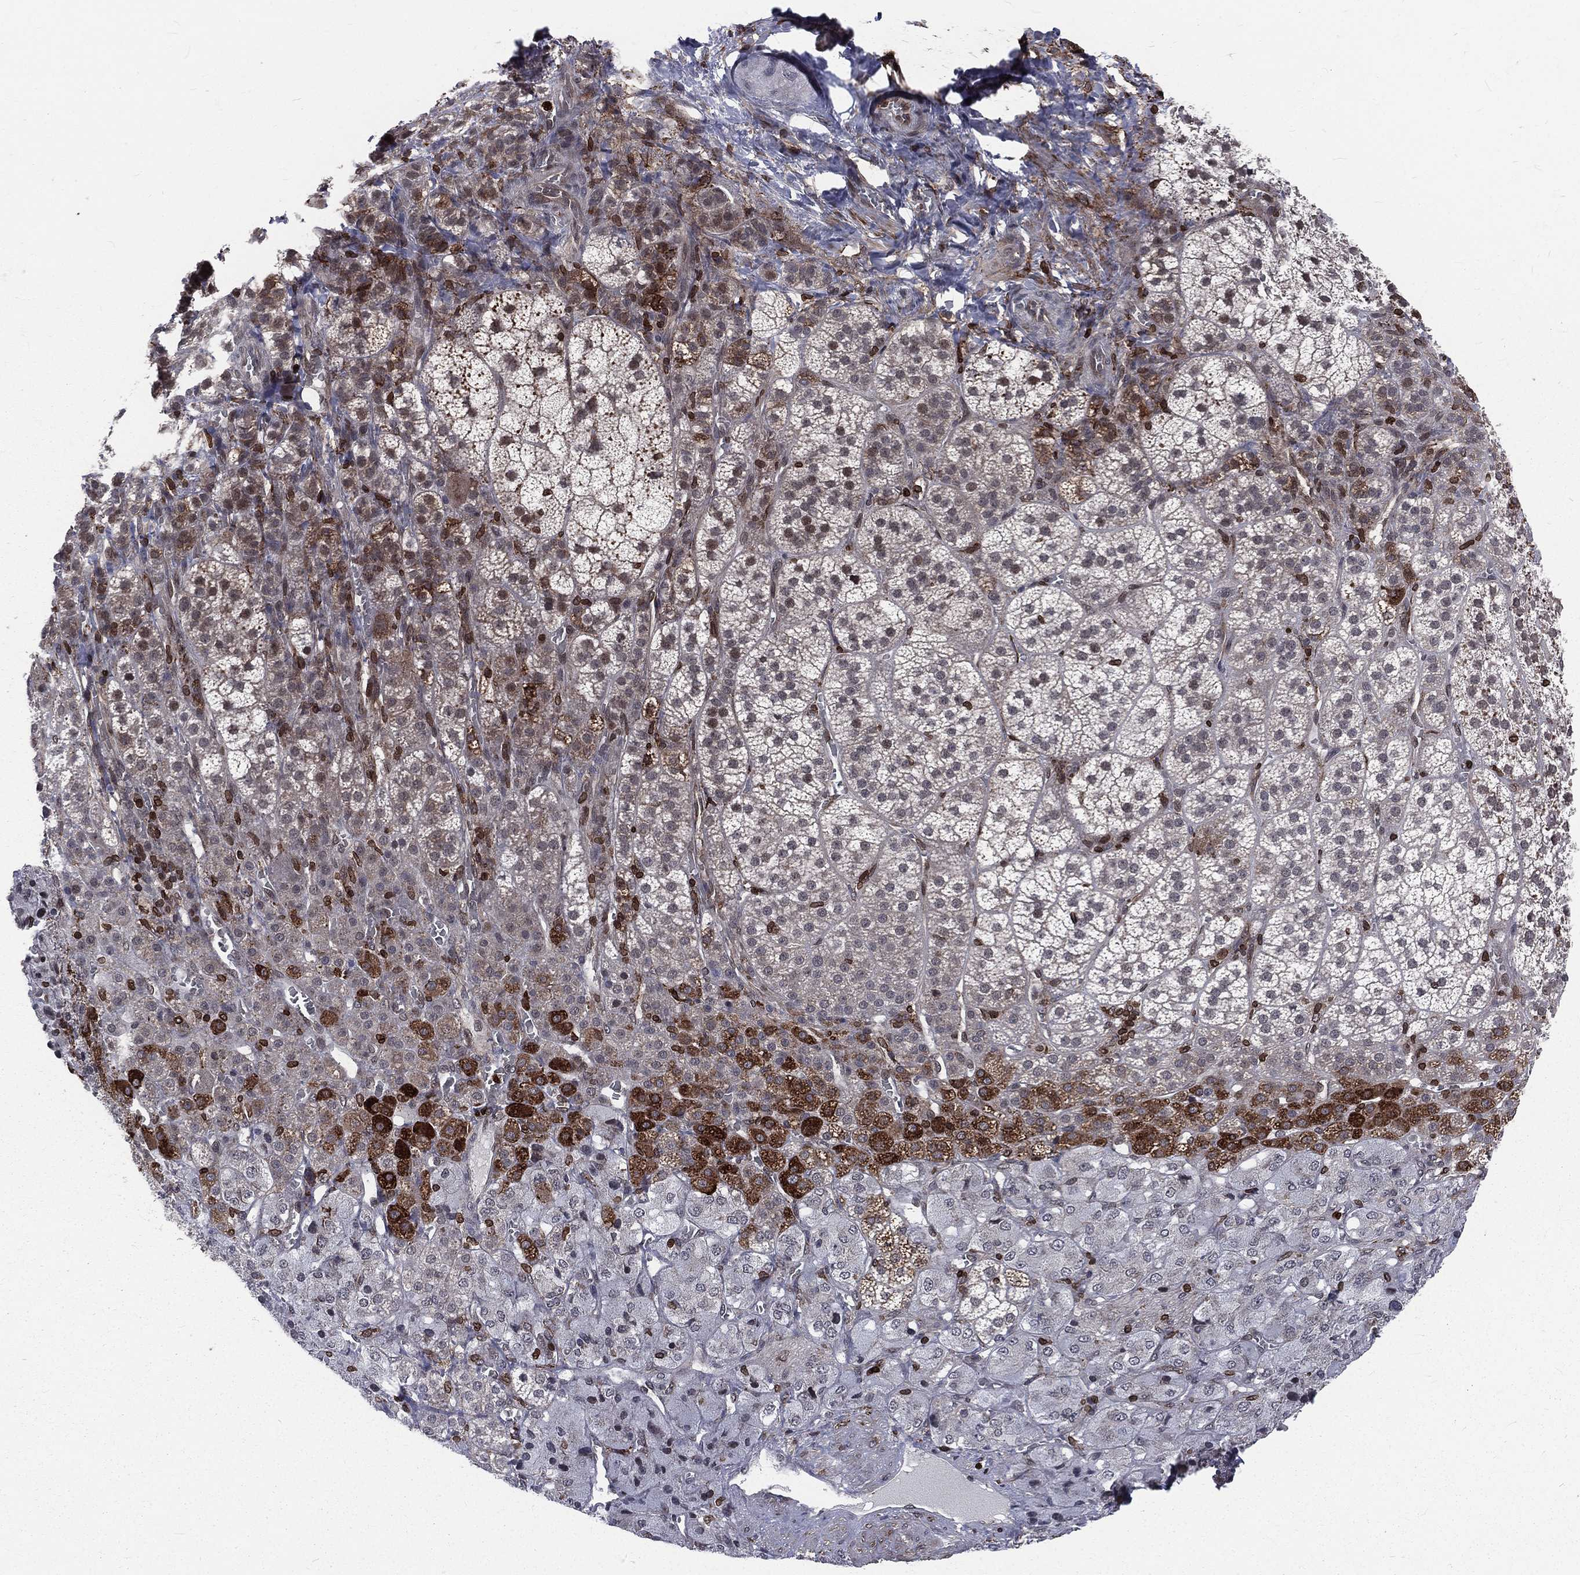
{"staining": {"intensity": "strong", "quantity": "<25%", "location": "cytoplasmic/membranous"}, "tissue": "adrenal gland", "cell_type": "Glandular cells", "image_type": "normal", "snomed": [{"axis": "morphology", "description": "Normal tissue, NOS"}, {"axis": "topography", "description": "Adrenal gland"}], "caption": "Immunohistochemical staining of normal adrenal gland shows medium levels of strong cytoplasmic/membranous positivity in about <25% of glandular cells. (DAB IHC, brown staining for protein, blue staining for nuclei).", "gene": "LBR", "patient": {"sex": "female", "age": 60}}